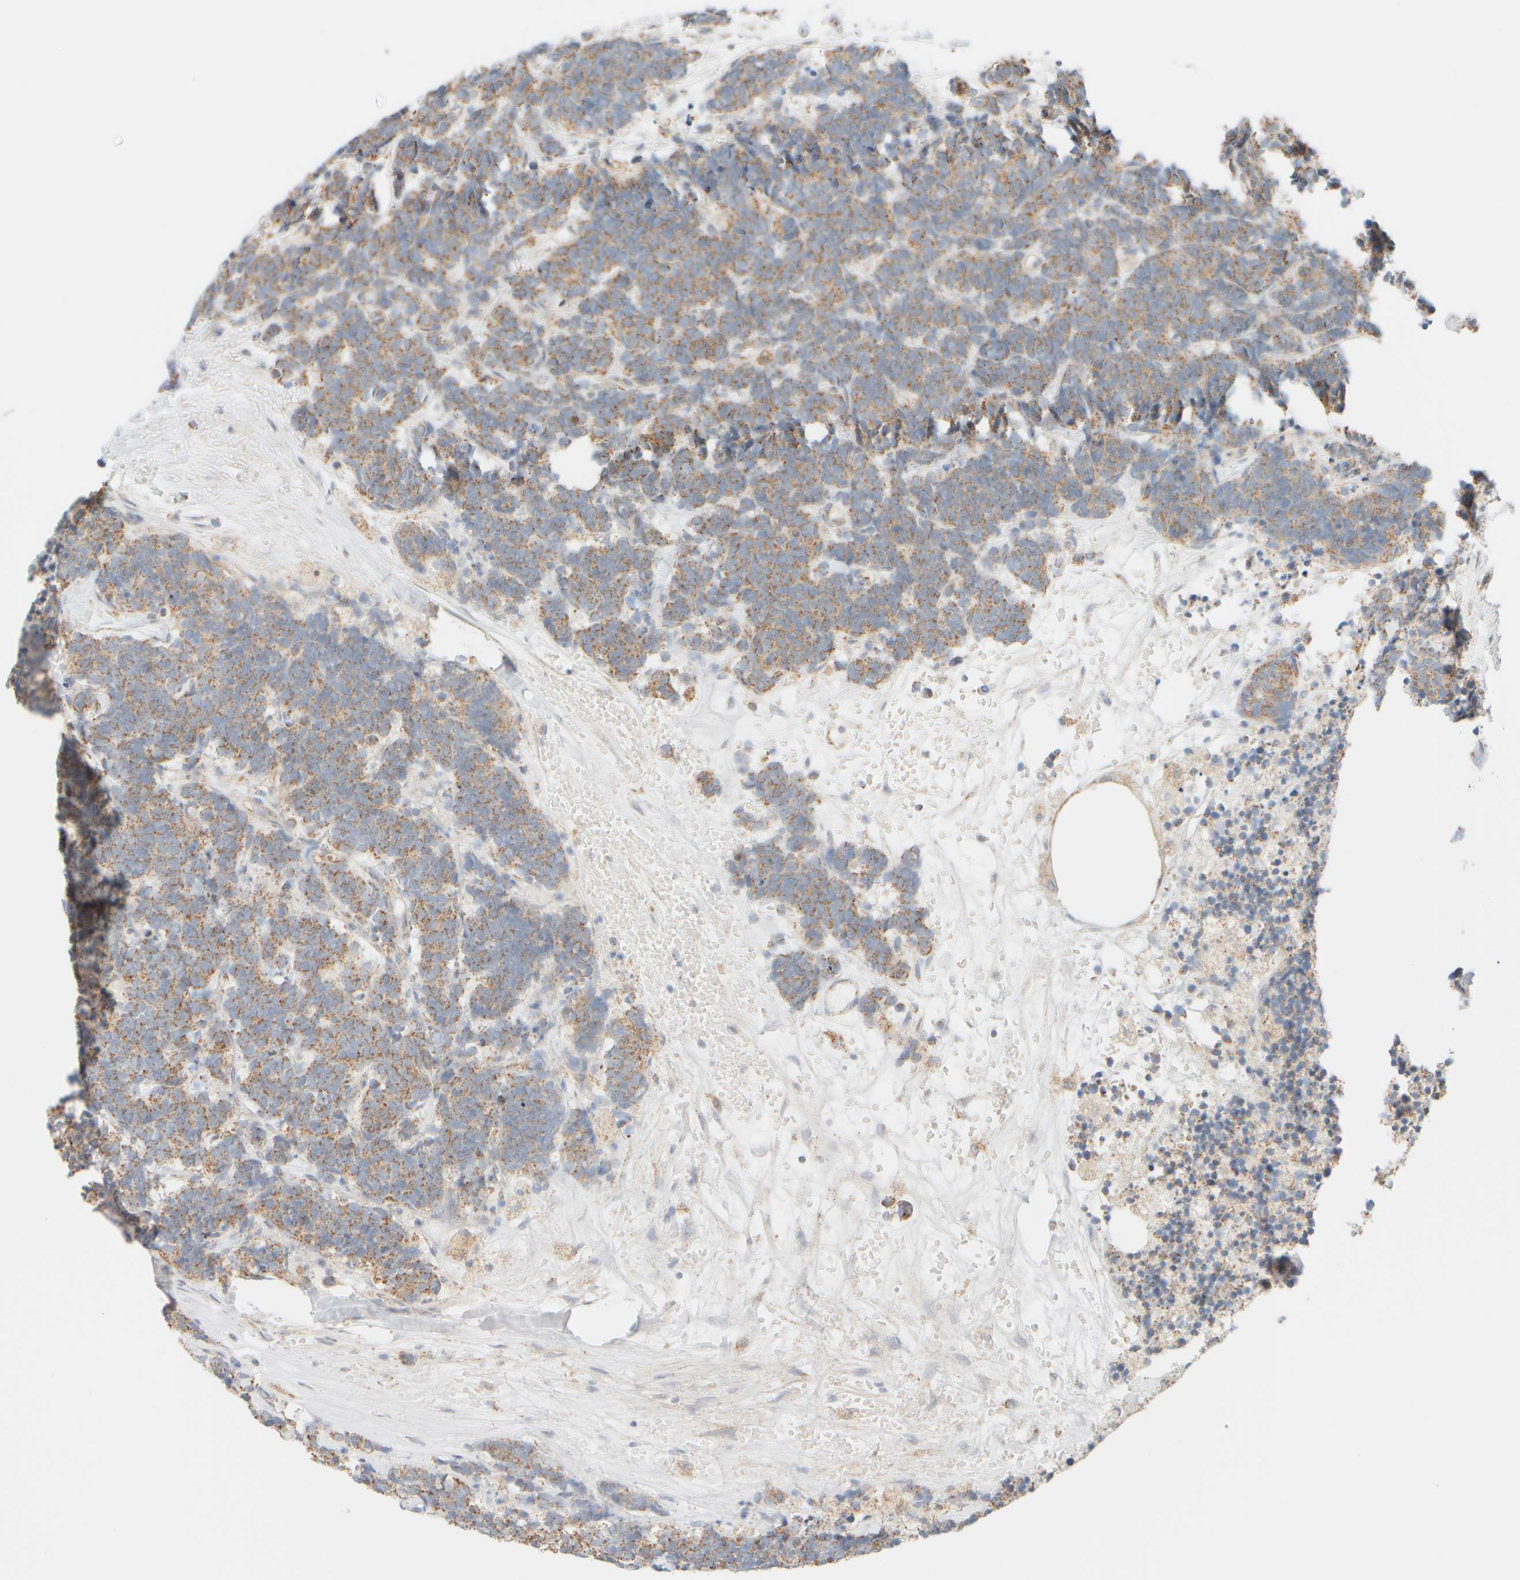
{"staining": {"intensity": "moderate", "quantity": ">75%", "location": "cytoplasmic/membranous"}, "tissue": "carcinoid", "cell_type": "Tumor cells", "image_type": "cancer", "snomed": [{"axis": "morphology", "description": "Carcinoma, NOS"}, {"axis": "morphology", "description": "Carcinoid, malignant, NOS"}, {"axis": "topography", "description": "Urinary bladder"}], "caption": "An image showing moderate cytoplasmic/membranous expression in approximately >75% of tumor cells in carcinoid, as visualized by brown immunohistochemical staining.", "gene": "APBB2", "patient": {"sex": "male", "age": 57}}